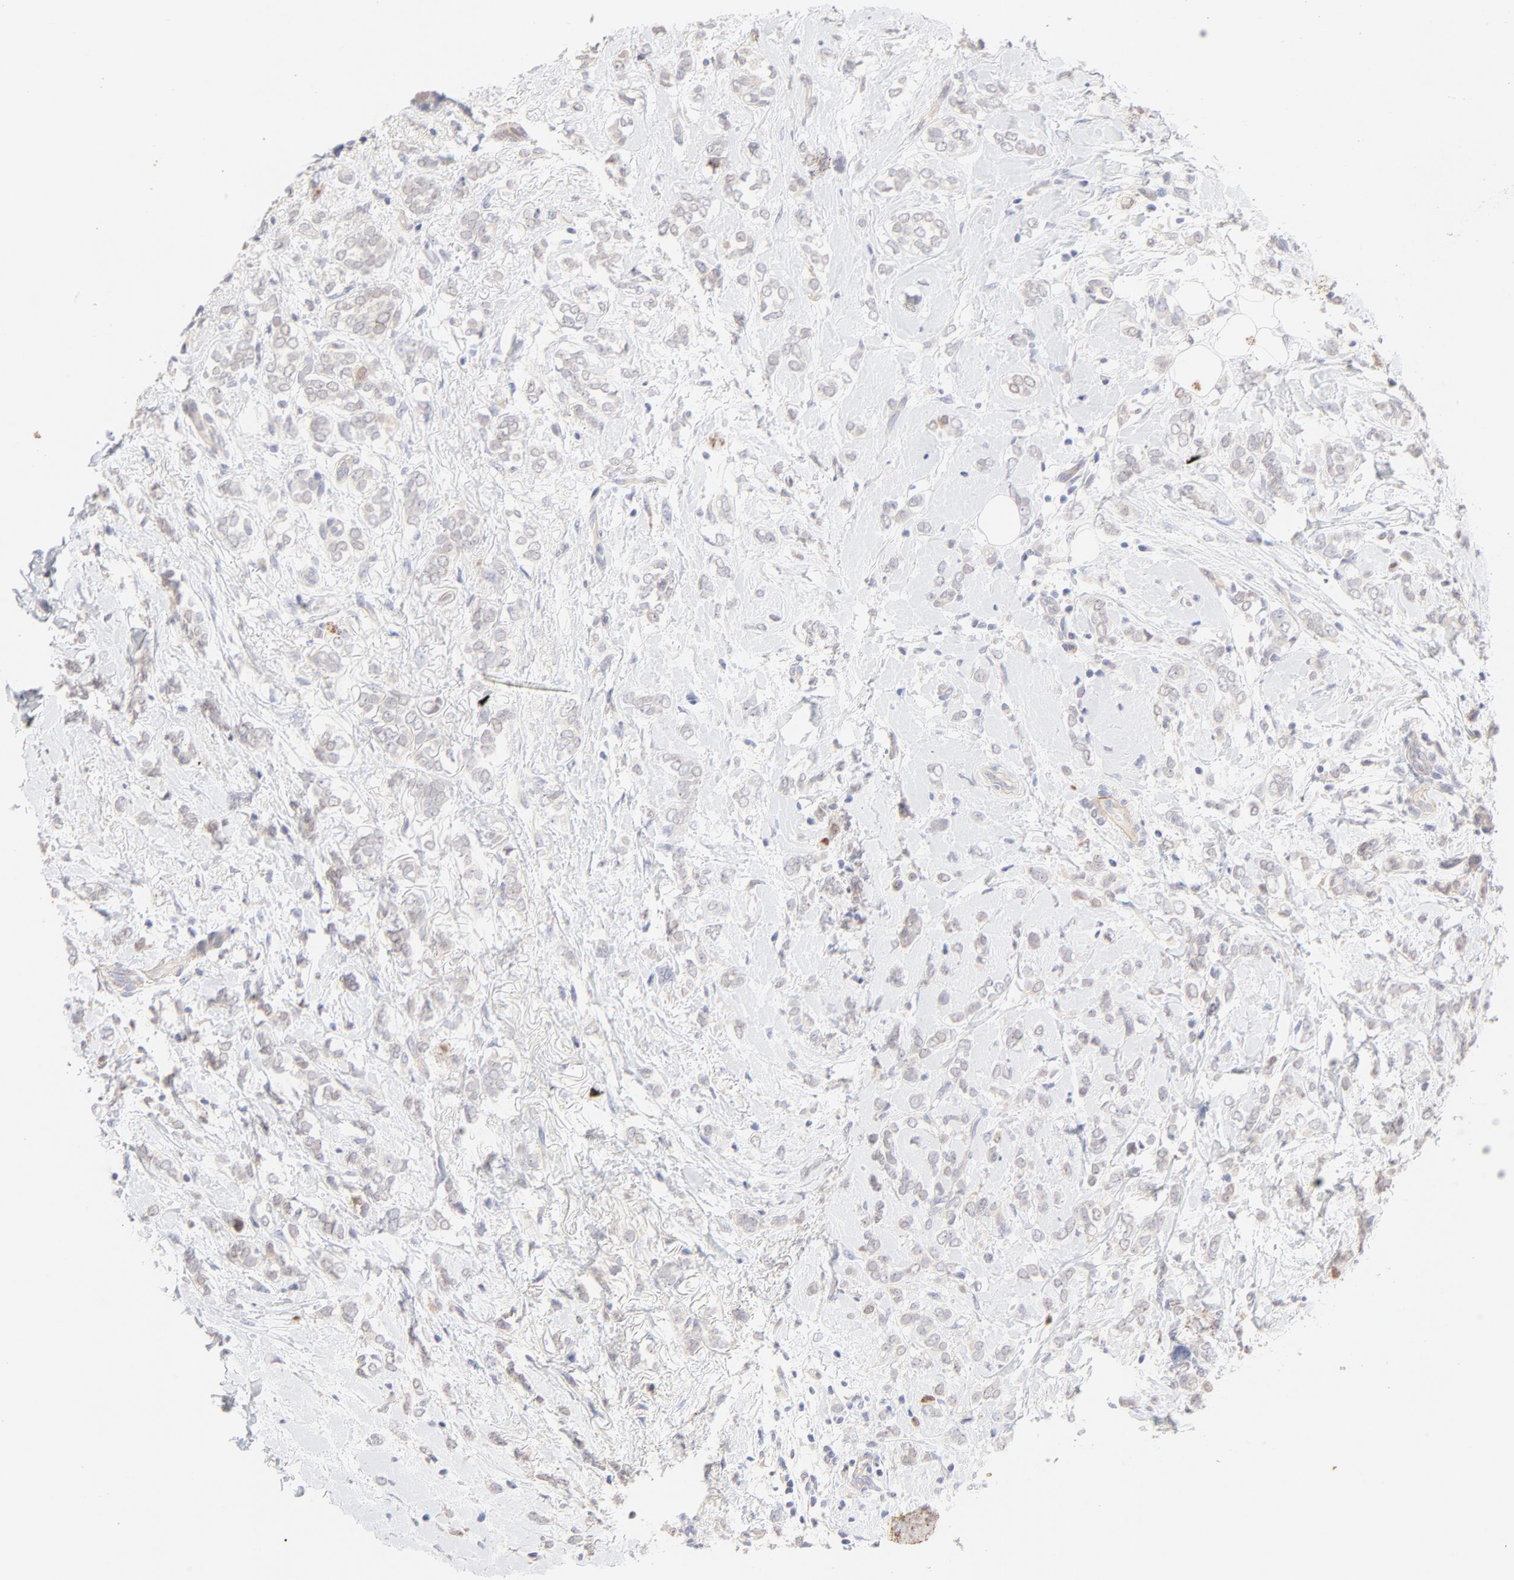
{"staining": {"intensity": "negative", "quantity": "none", "location": "none"}, "tissue": "breast cancer", "cell_type": "Tumor cells", "image_type": "cancer", "snomed": [{"axis": "morphology", "description": "Normal tissue, NOS"}, {"axis": "morphology", "description": "Lobular carcinoma"}, {"axis": "topography", "description": "Breast"}], "caption": "An image of breast cancer stained for a protein exhibits no brown staining in tumor cells.", "gene": "ELF3", "patient": {"sex": "female", "age": 47}}